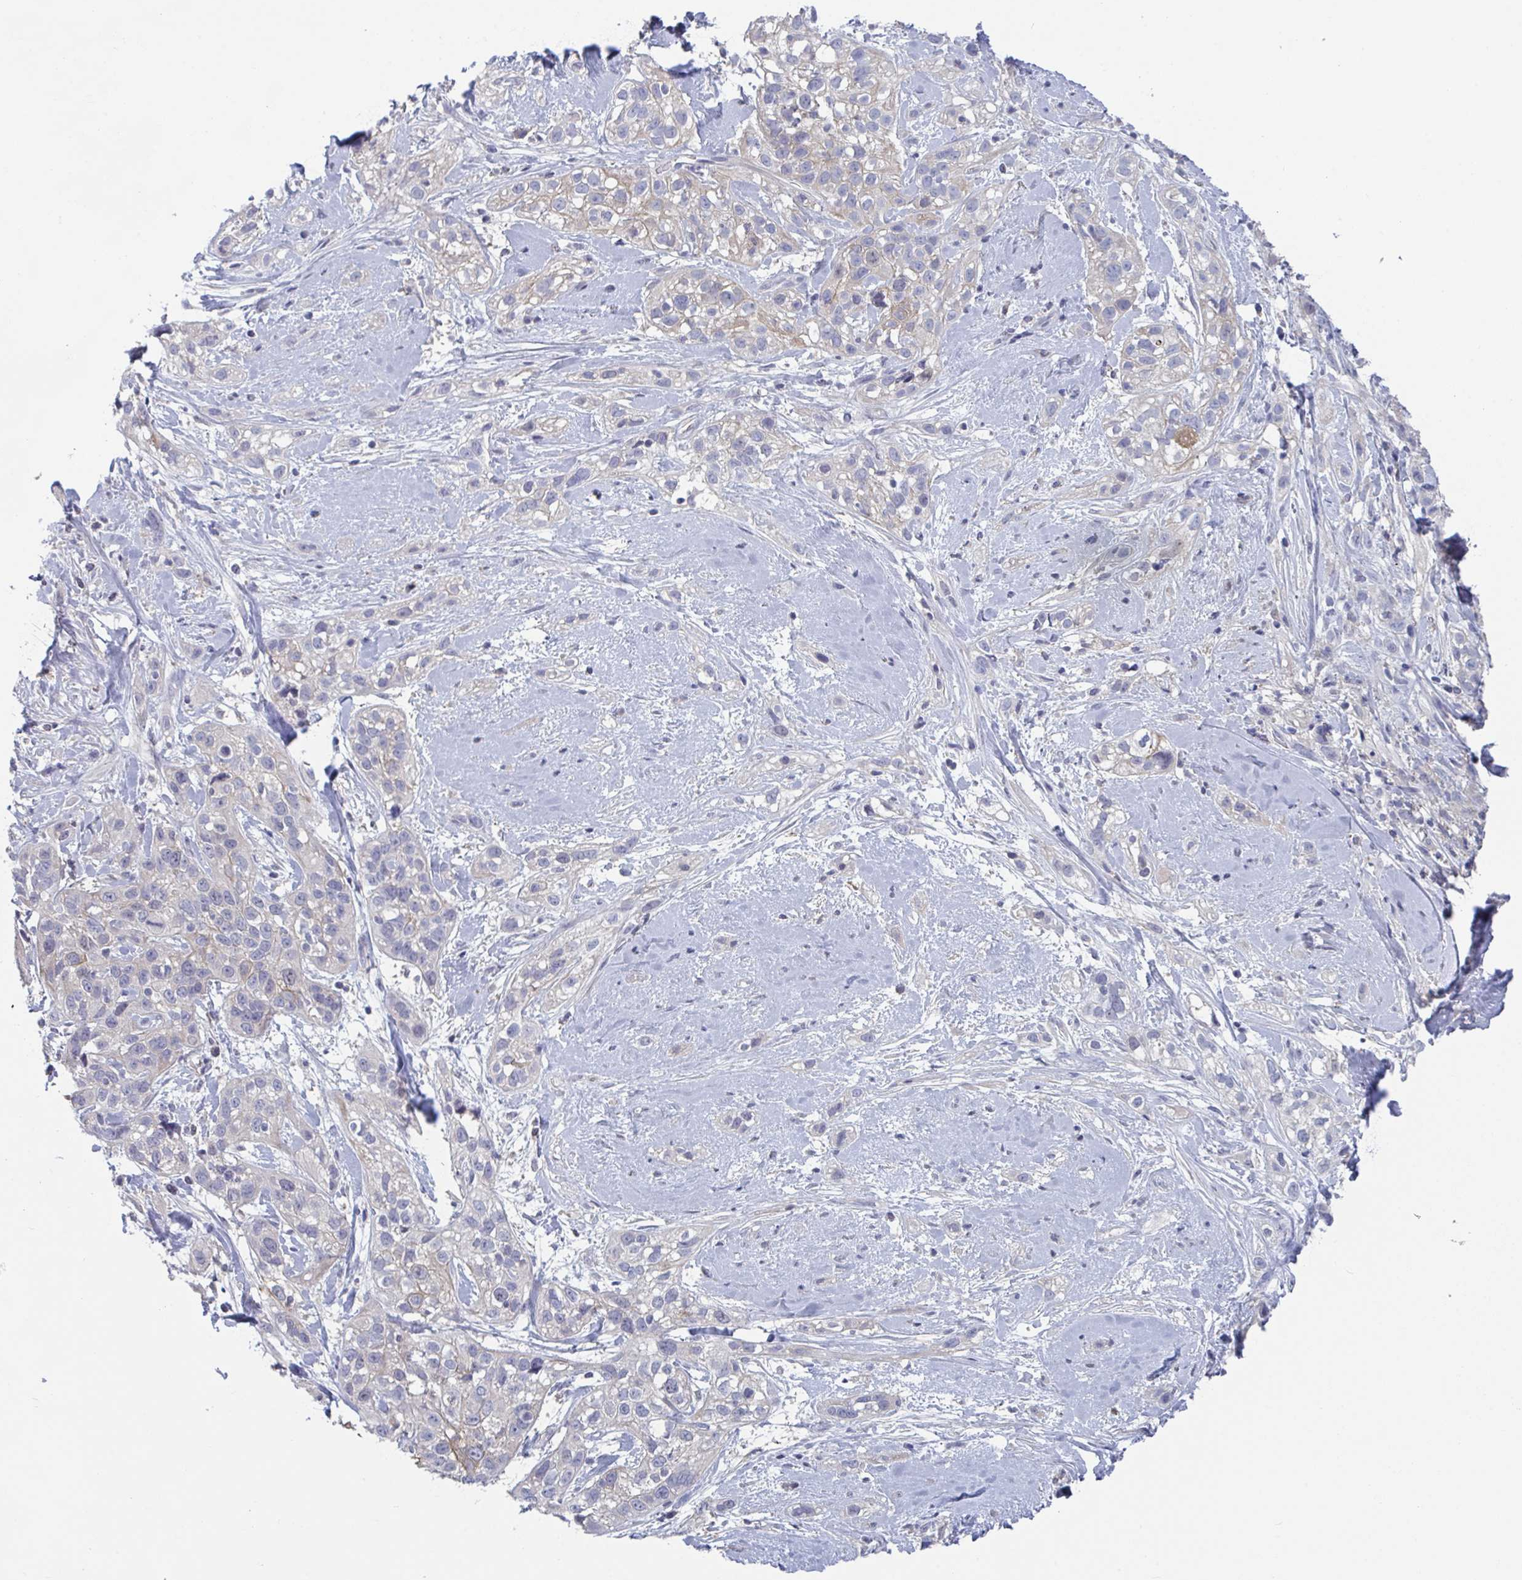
{"staining": {"intensity": "negative", "quantity": "none", "location": "none"}, "tissue": "skin cancer", "cell_type": "Tumor cells", "image_type": "cancer", "snomed": [{"axis": "morphology", "description": "Squamous cell carcinoma, NOS"}, {"axis": "topography", "description": "Skin"}], "caption": "Human skin squamous cell carcinoma stained for a protein using immunohistochemistry demonstrates no staining in tumor cells.", "gene": "STK26", "patient": {"sex": "male", "age": 82}}